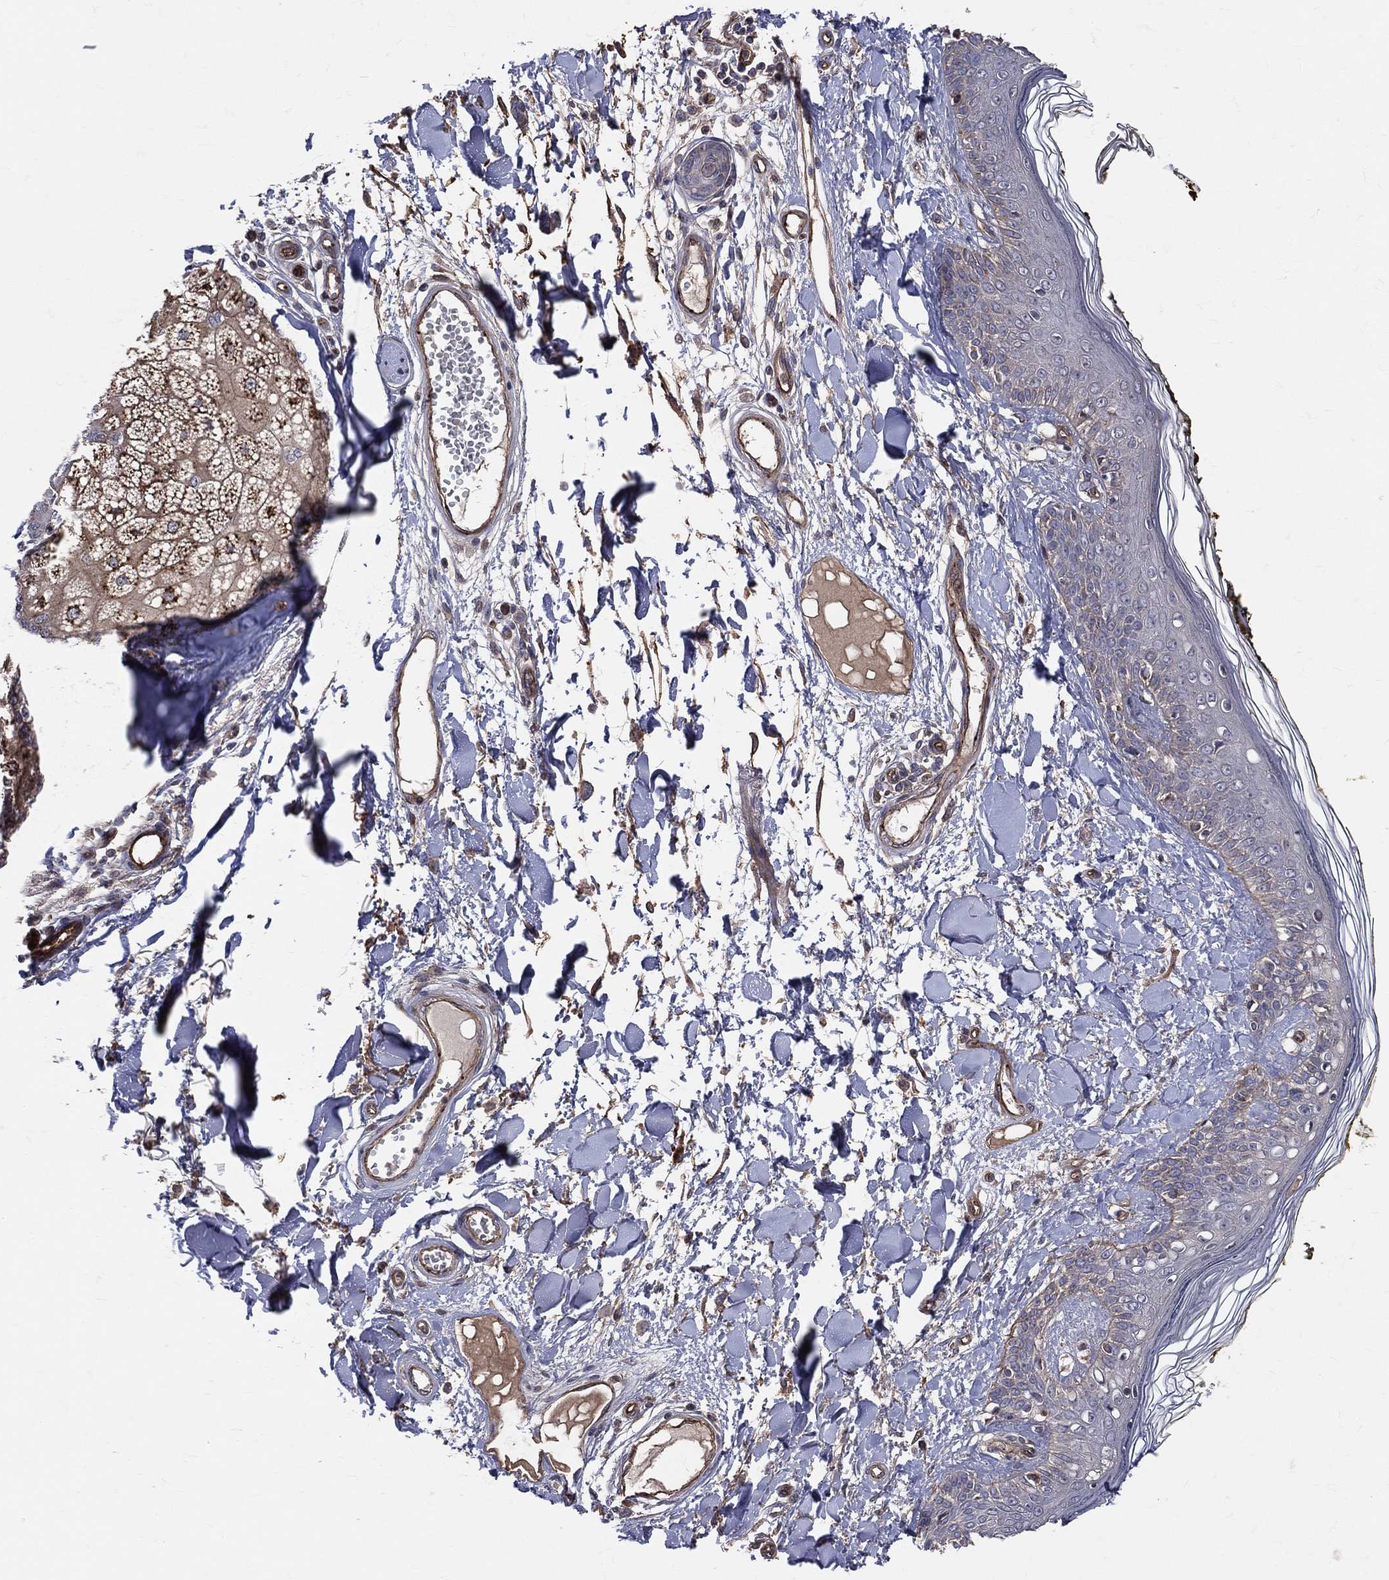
{"staining": {"intensity": "negative", "quantity": "none", "location": "none"}, "tissue": "skin", "cell_type": "Fibroblasts", "image_type": "normal", "snomed": [{"axis": "morphology", "description": "Normal tissue, NOS"}, {"axis": "topography", "description": "Skin"}], "caption": "Immunohistochemistry (IHC) micrograph of benign skin stained for a protein (brown), which demonstrates no staining in fibroblasts. The staining was performed using DAB to visualize the protein expression in brown, while the nuclei were stained in blue with hematoxylin (Magnification: 20x).", "gene": "ENTPD1", "patient": {"sex": "male", "age": 76}}